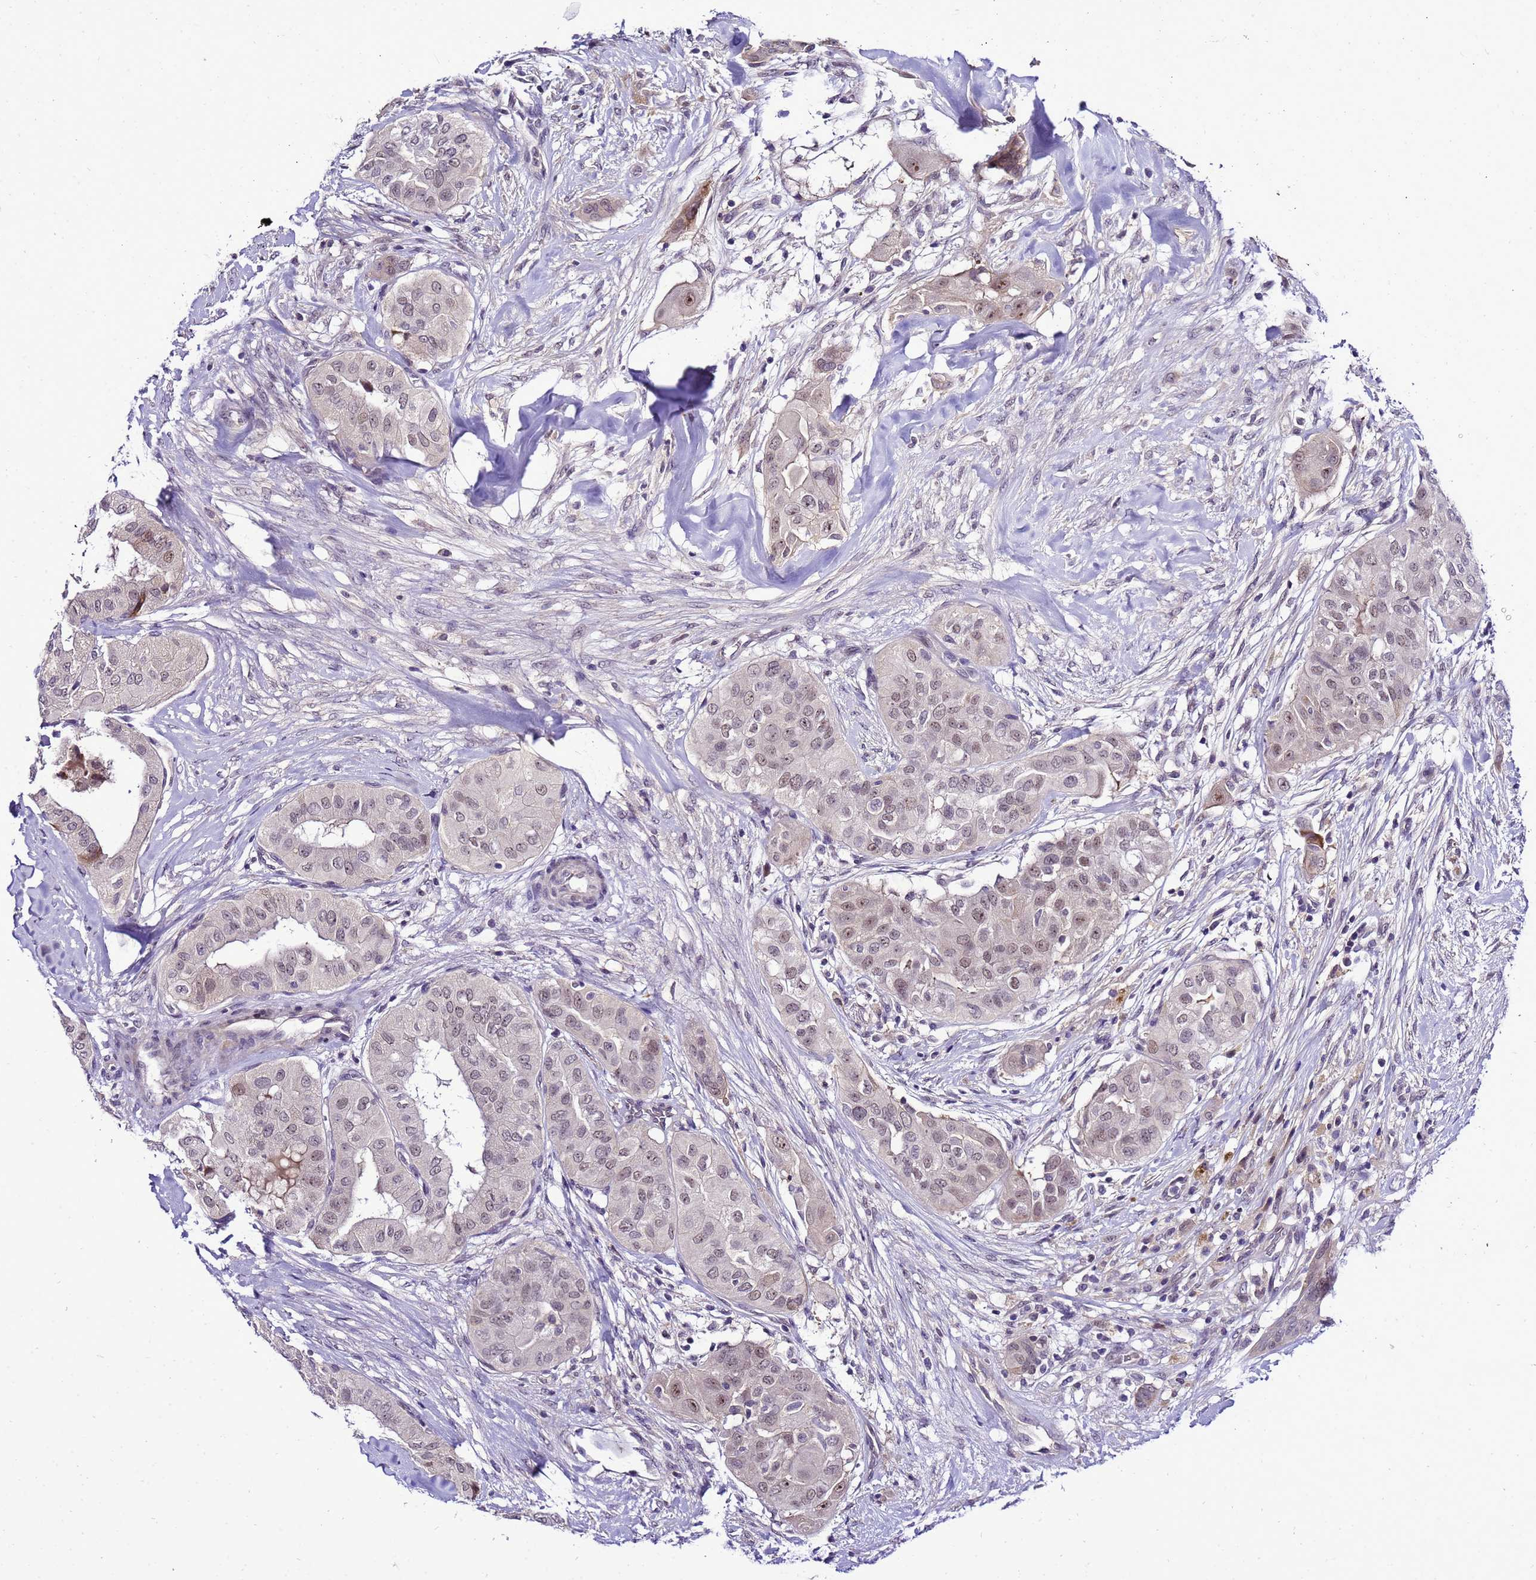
{"staining": {"intensity": "moderate", "quantity": "25%-75%", "location": "nuclear"}, "tissue": "thyroid cancer", "cell_type": "Tumor cells", "image_type": "cancer", "snomed": [{"axis": "morphology", "description": "Papillary adenocarcinoma, NOS"}, {"axis": "topography", "description": "Thyroid gland"}], "caption": "Immunohistochemical staining of thyroid papillary adenocarcinoma demonstrates moderate nuclear protein positivity in about 25%-75% of tumor cells. (Brightfield microscopy of DAB IHC at high magnification).", "gene": "C19orf47", "patient": {"sex": "female", "age": 59}}